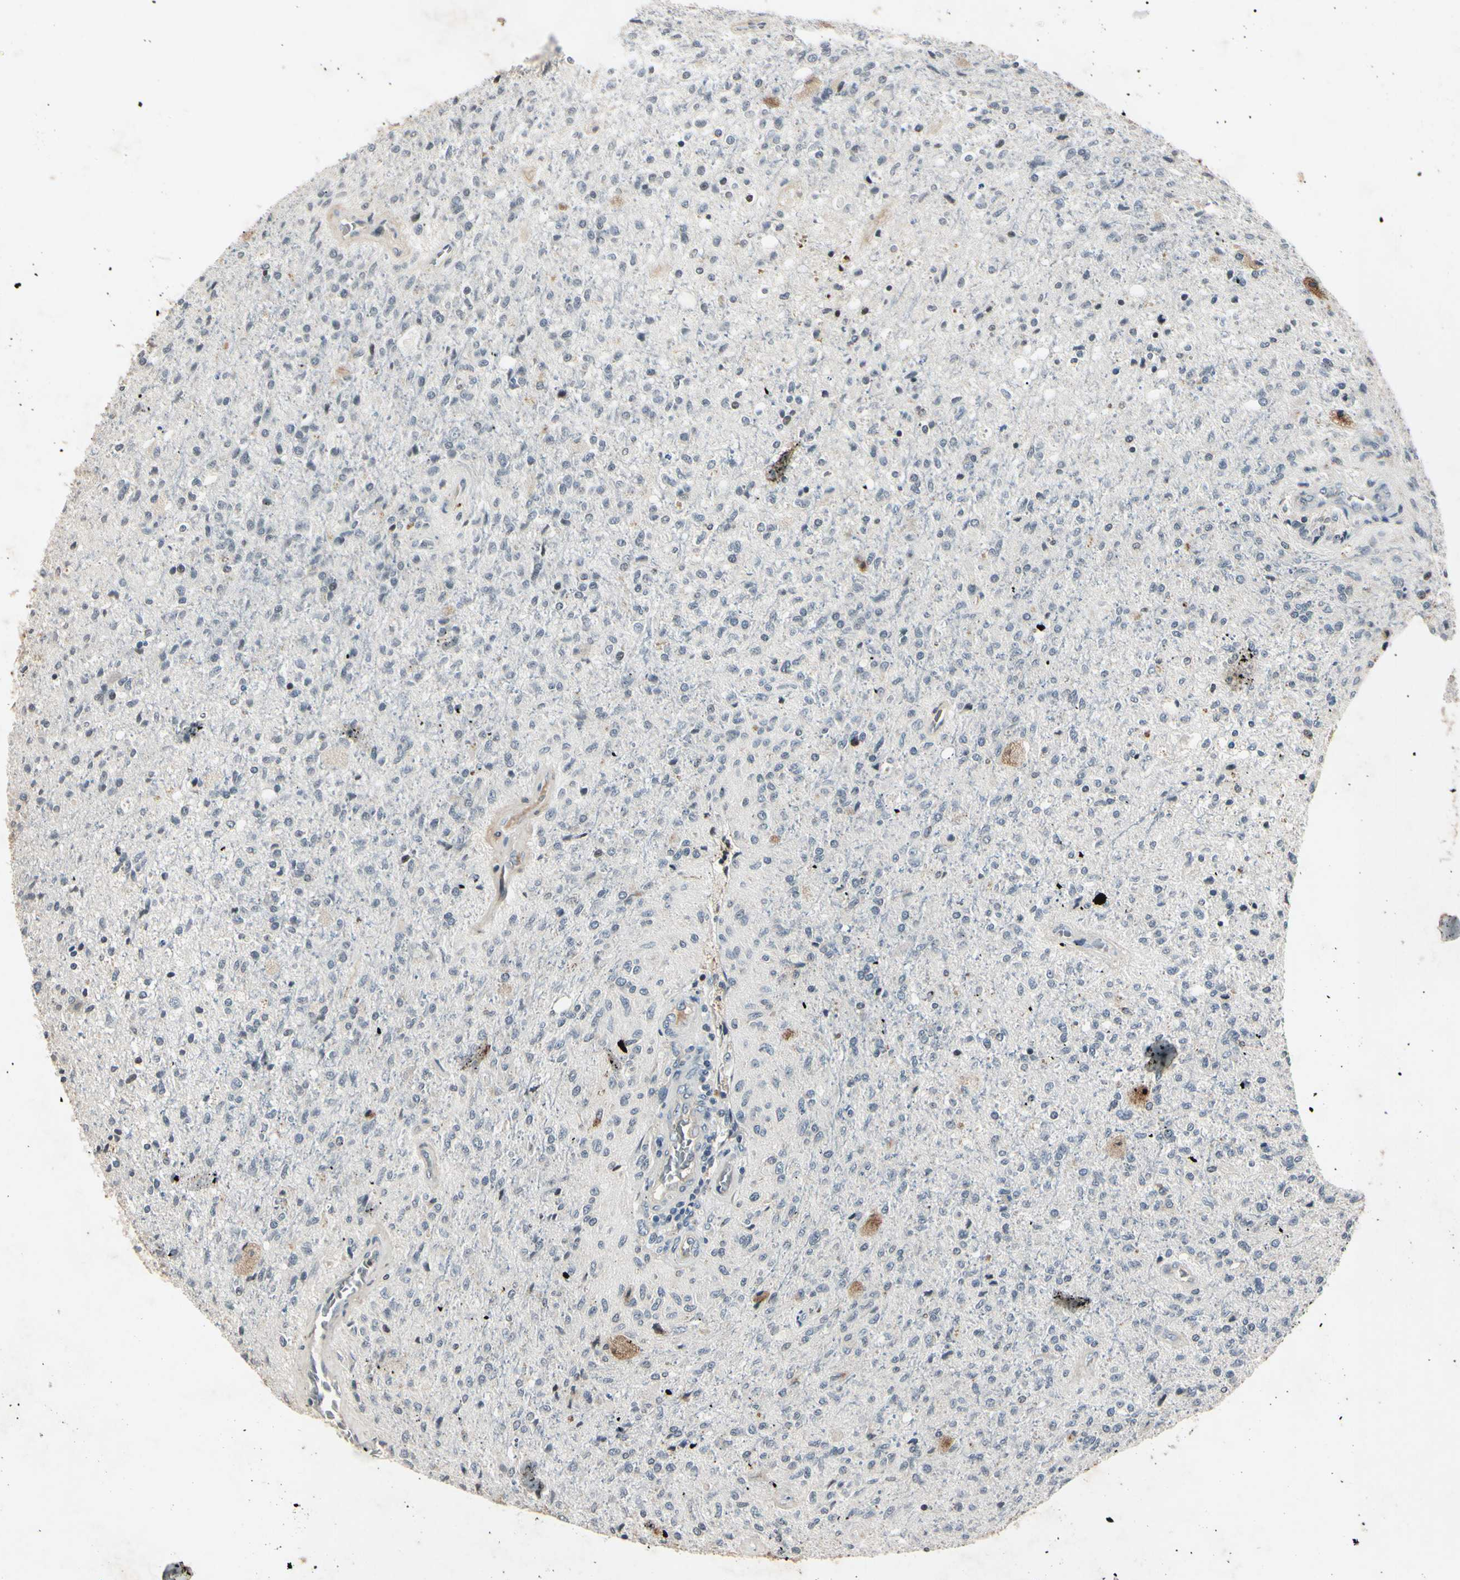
{"staining": {"intensity": "negative", "quantity": "none", "location": "none"}, "tissue": "glioma", "cell_type": "Tumor cells", "image_type": "cancer", "snomed": [{"axis": "morphology", "description": "Normal tissue, NOS"}, {"axis": "morphology", "description": "Glioma, malignant, High grade"}, {"axis": "topography", "description": "Cerebral cortex"}], "caption": "A micrograph of human high-grade glioma (malignant) is negative for staining in tumor cells.", "gene": "AEBP1", "patient": {"sex": "male", "age": 77}}